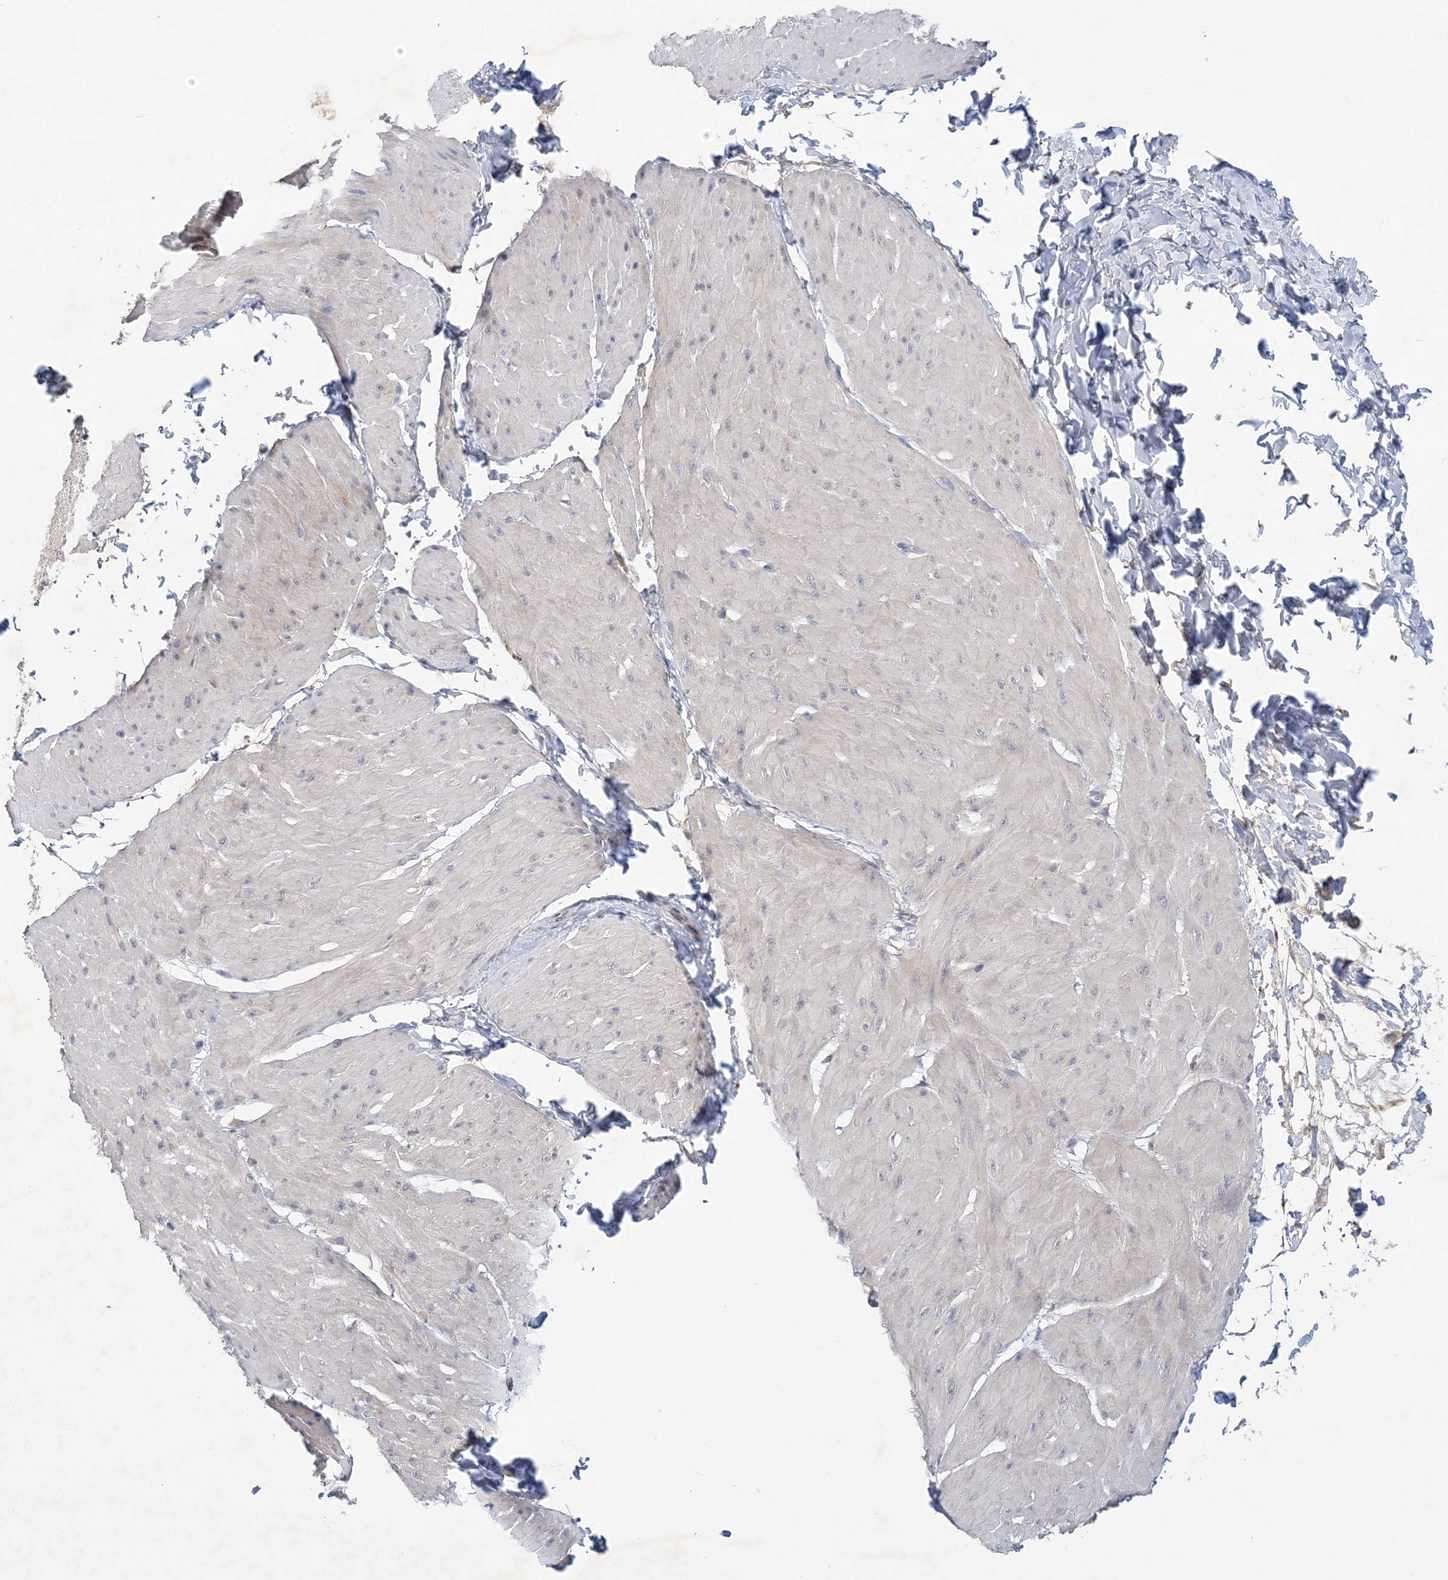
{"staining": {"intensity": "negative", "quantity": "none", "location": "none"}, "tissue": "smooth muscle", "cell_type": "Smooth muscle cells", "image_type": "normal", "snomed": [{"axis": "morphology", "description": "Urothelial carcinoma, High grade"}, {"axis": "topography", "description": "Urinary bladder"}], "caption": "DAB immunohistochemical staining of normal human smooth muscle shows no significant expression in smooth muscle cells.", "gene": "ANKRD35", "patient": {"sex": "male", "age": 46}}